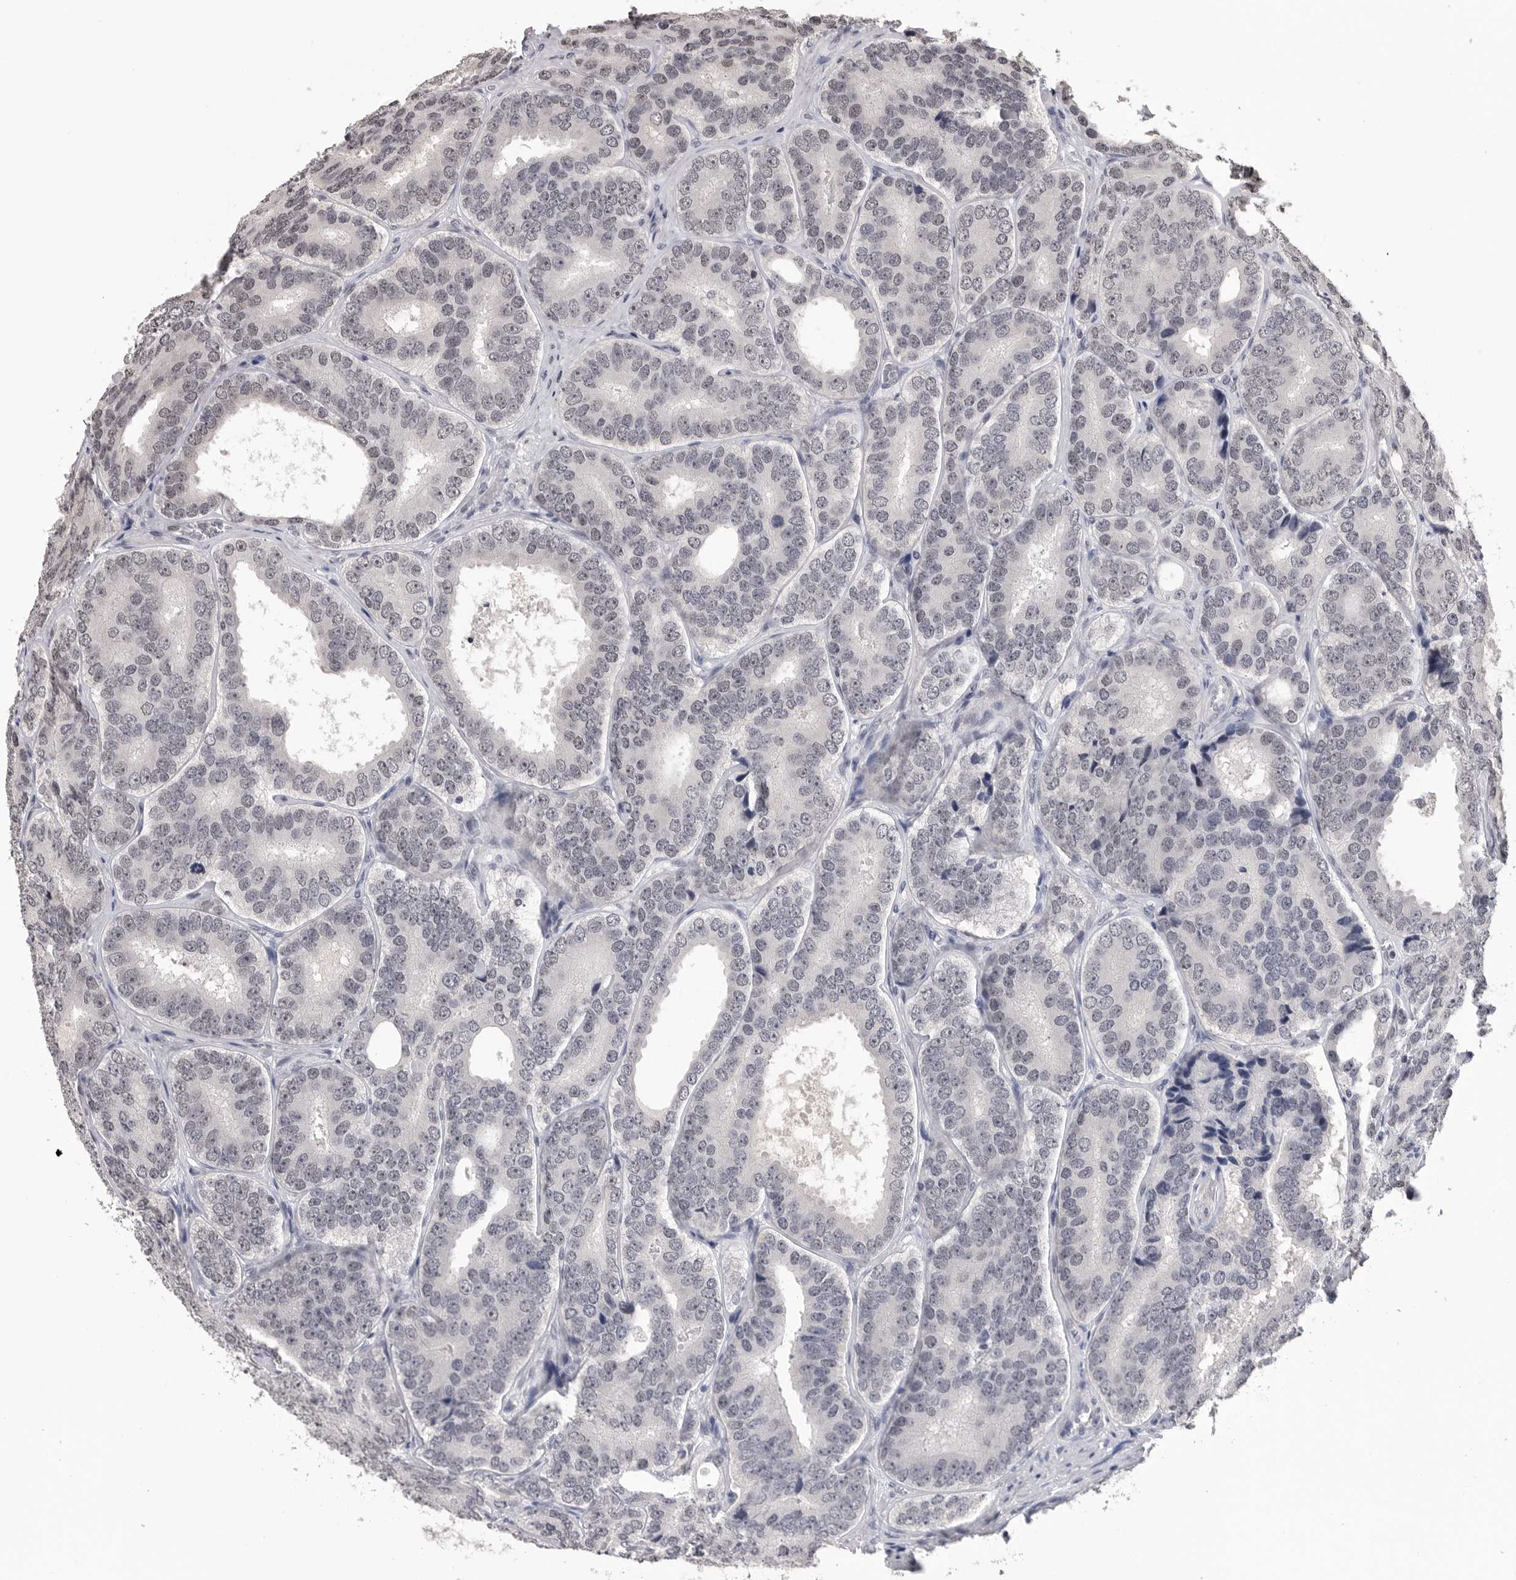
{"staining": {"intensity": "negative", "quantity": "none", "location": "none"}, "tissue": "prostate cancer", "cell_type": "Tumor cells", "image_type": "cancer", "snomed": [{"axis": "morphology", "description": "Adenocarcinoma, High grade"}, {"axis": "topography", "description": "Prostate"}], "caption": "High power microscopy micrograph of an IHC photomicrograph of prostate cancer, revealing no significant positivity in tumor cells.", "gene": "DLG2", "patient": {"sex": "male", "age": 56}}